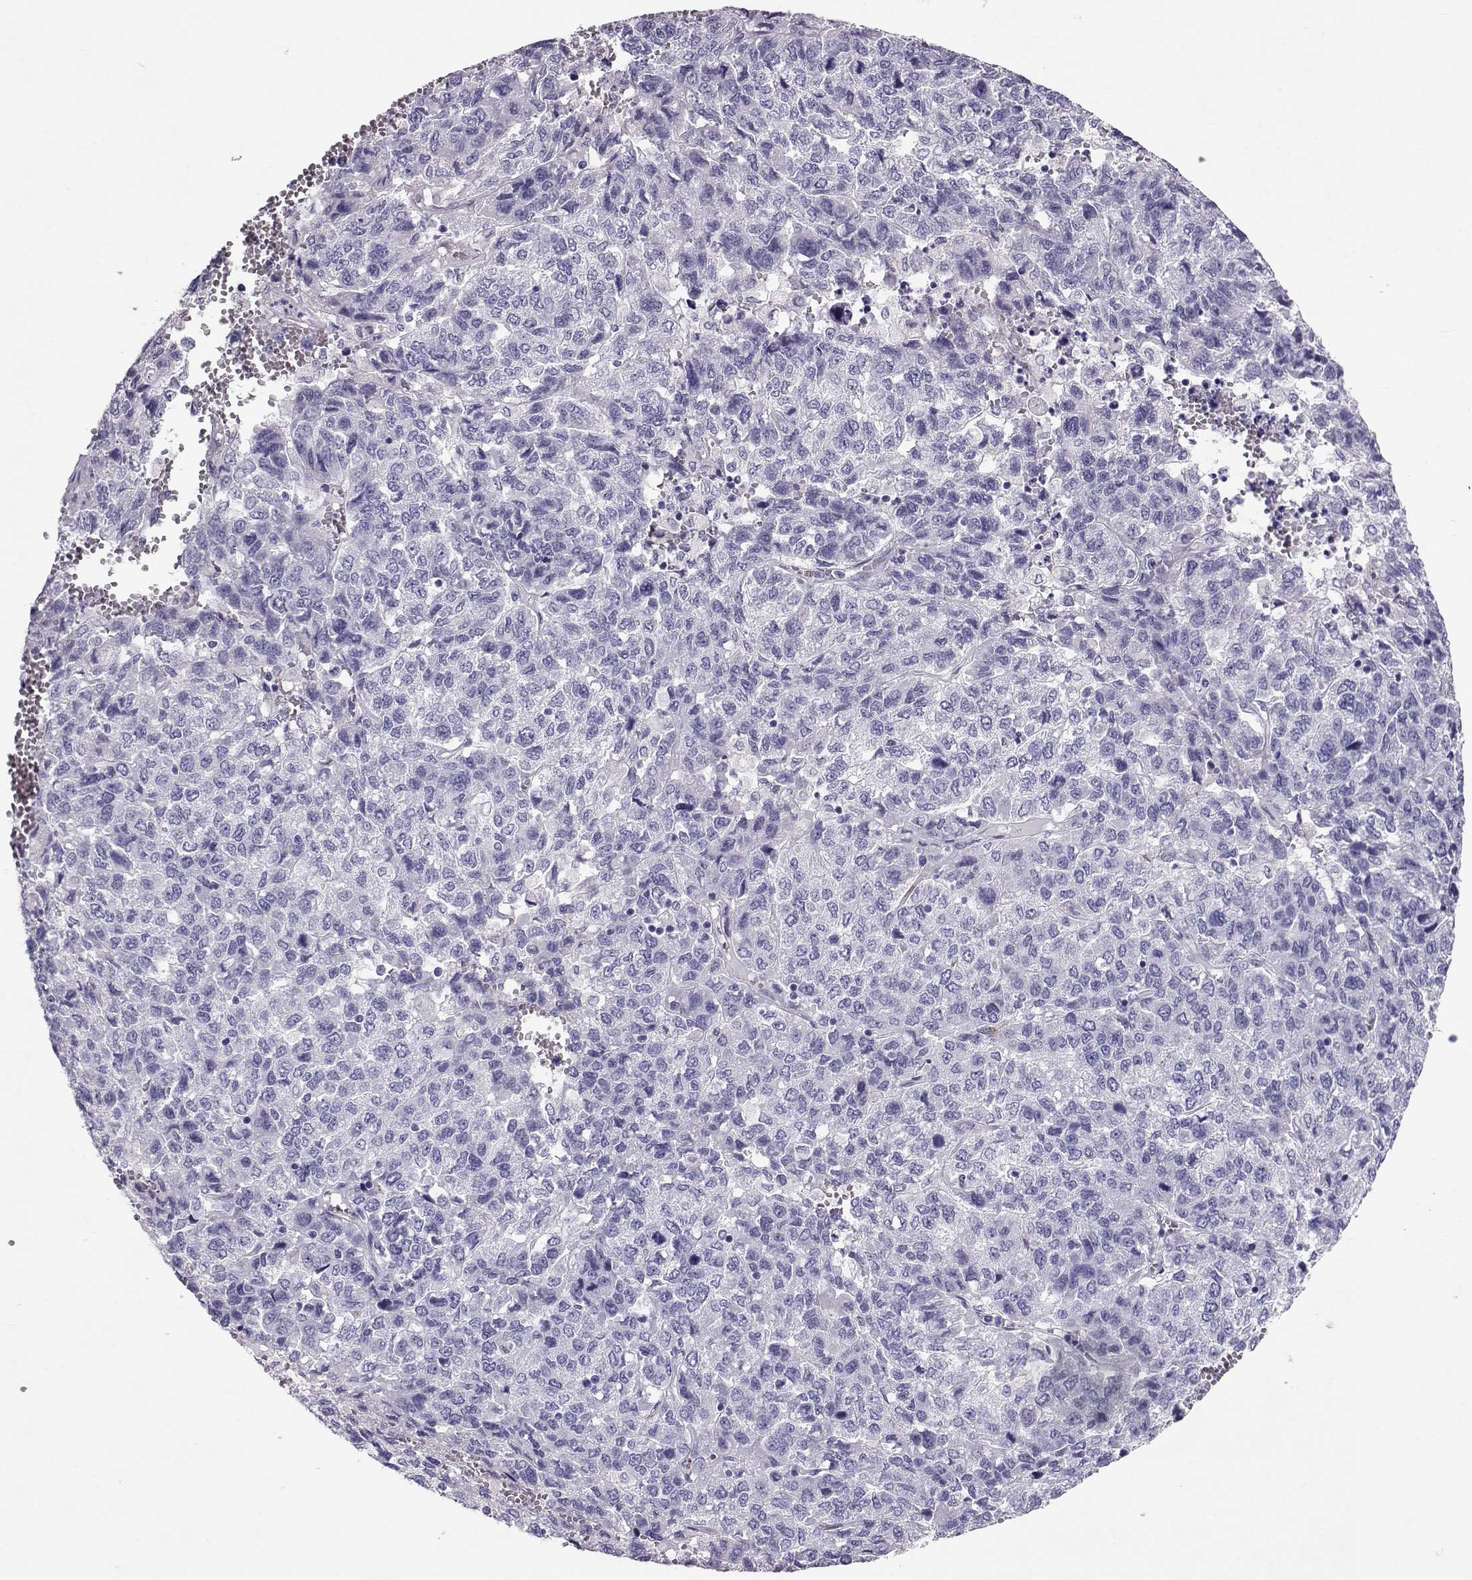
{"staining": {"intensity": "negative", "quantity": "none", "location": "none"}, "tissue": "liver cancer", "cell_type": "Tumor cells", "image_type": "cancer", "snomed": [{"axis": "morphology", "description": "Carcinoma, Hepatocellular, NOS"}, {"axis": "topography", "description": "Liver"}], "caption": "Immunohistochemistry (IHC) image of neoplastic tissue: hepatocellular carcinoma (liver) stained with DAB (3,3'-diaminobenzidine) shows no significant protein expression in tumor cells. The staining is performed using DAB (3,3'-diaminobenzidine) brown chromogen with nuclei counter-stained in using hematoxylin.", "gene": "RD3", "patient": {"sex": "male", "age": 69}}